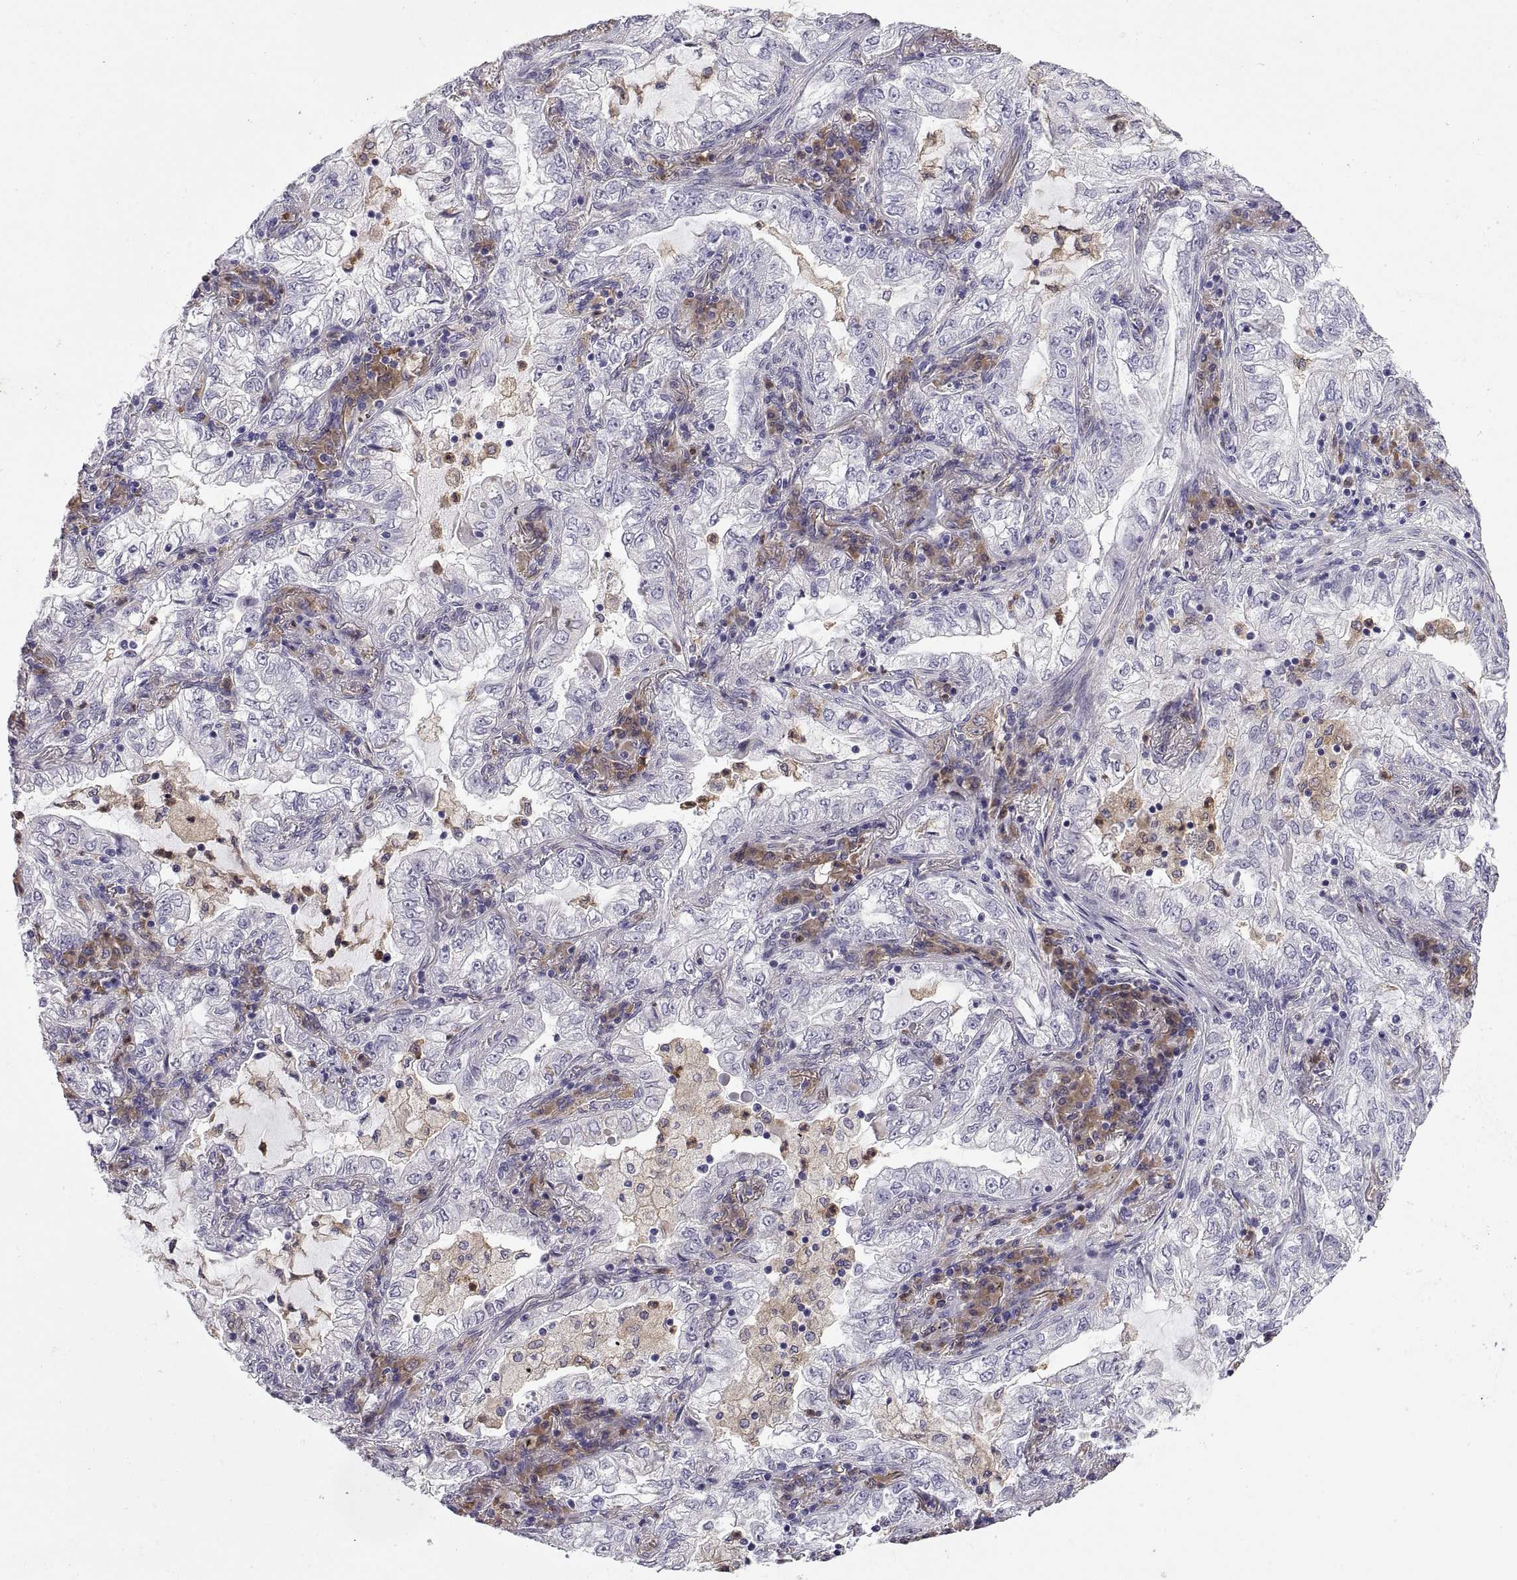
{"staining": {"intensity": "negative", "quantity": "none", "location": "none"}, "tissue": "lung cancer", "cell_type": "Tumor cells", "image_type": "cancer", "snomed": [{"axis": "morphology", "description": "Adenocarcinoma, NOS"}, {"axis": "topography", "description": "Lung"}], "caption": "Immunohistochemistry of lung cancer (adenocarcinoma) reveals no positivity in tumor cells.", "gene": "DOK3", "patient": {"sex": "female", "age": 73}}